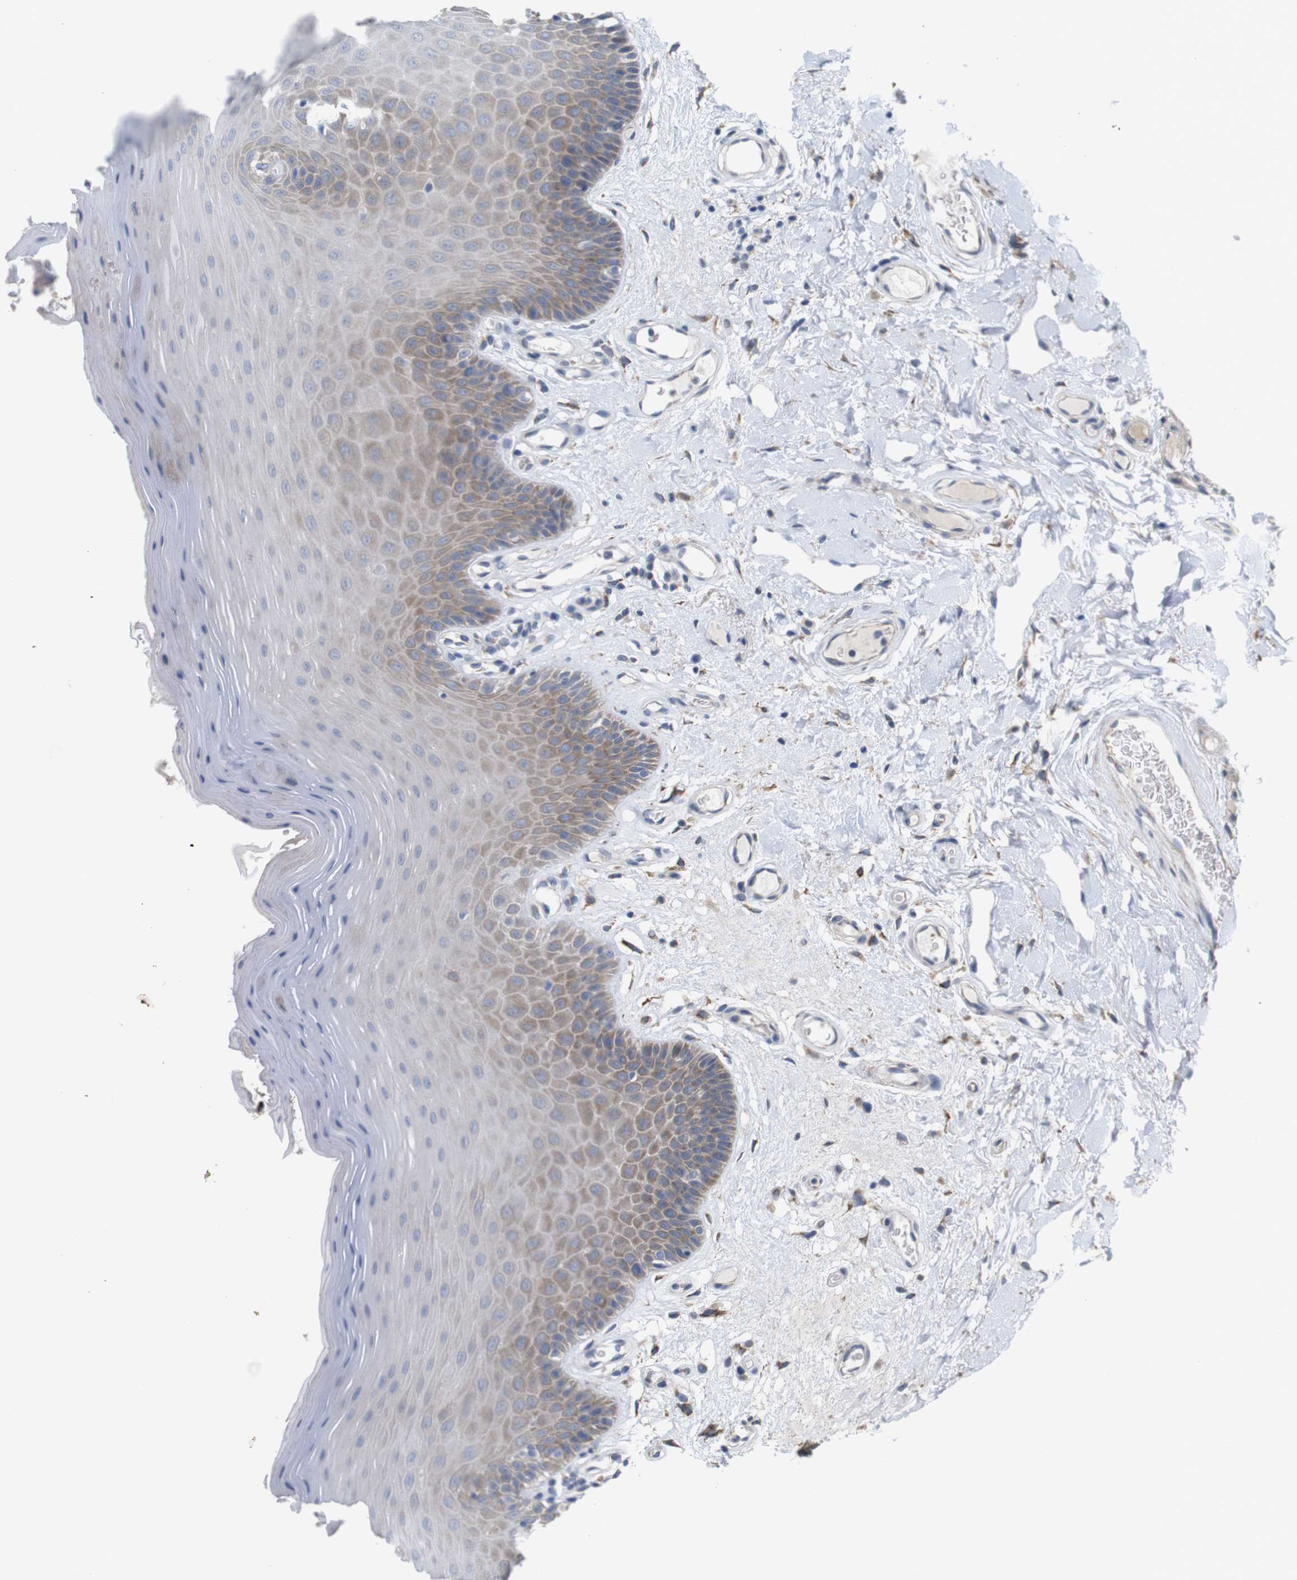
{"staining": {"intensity": "moderate", "quantity": "<25%", "location": "cytoplasmic/membranous"}, "tissue": "oral mucosa", "cell_type": "Squamous epithelial cells", "image_type": "normal", "snomed": [{"axis": "morphology", "description": "Normal tissue, NOS"}, {"axis": "morphology", "description": "Squamous cell carcinoma, NOS"}, {"axis": "topography", "description": "Skeletal muscle"}, {"axis": "topography", "description": "Adipose tissue"}, {"axis": "topography", "description": "Vascular tissue"}, {"axis": "topography", "description": "Oral tissue"}, {"axis": "topography", "description": "Peripheral nerve tissue"}, {"axis": "topography", "description": "Head-Neck"}], "caption": "Immunohistochemical staining of unremarkable oral mucosa reveals moderate cytoplasmic/membranous protein expression in about <25% of squamous epithelial cells.", "gene": "PTPRR", "patient": {"sex": "male", "age": 71}}